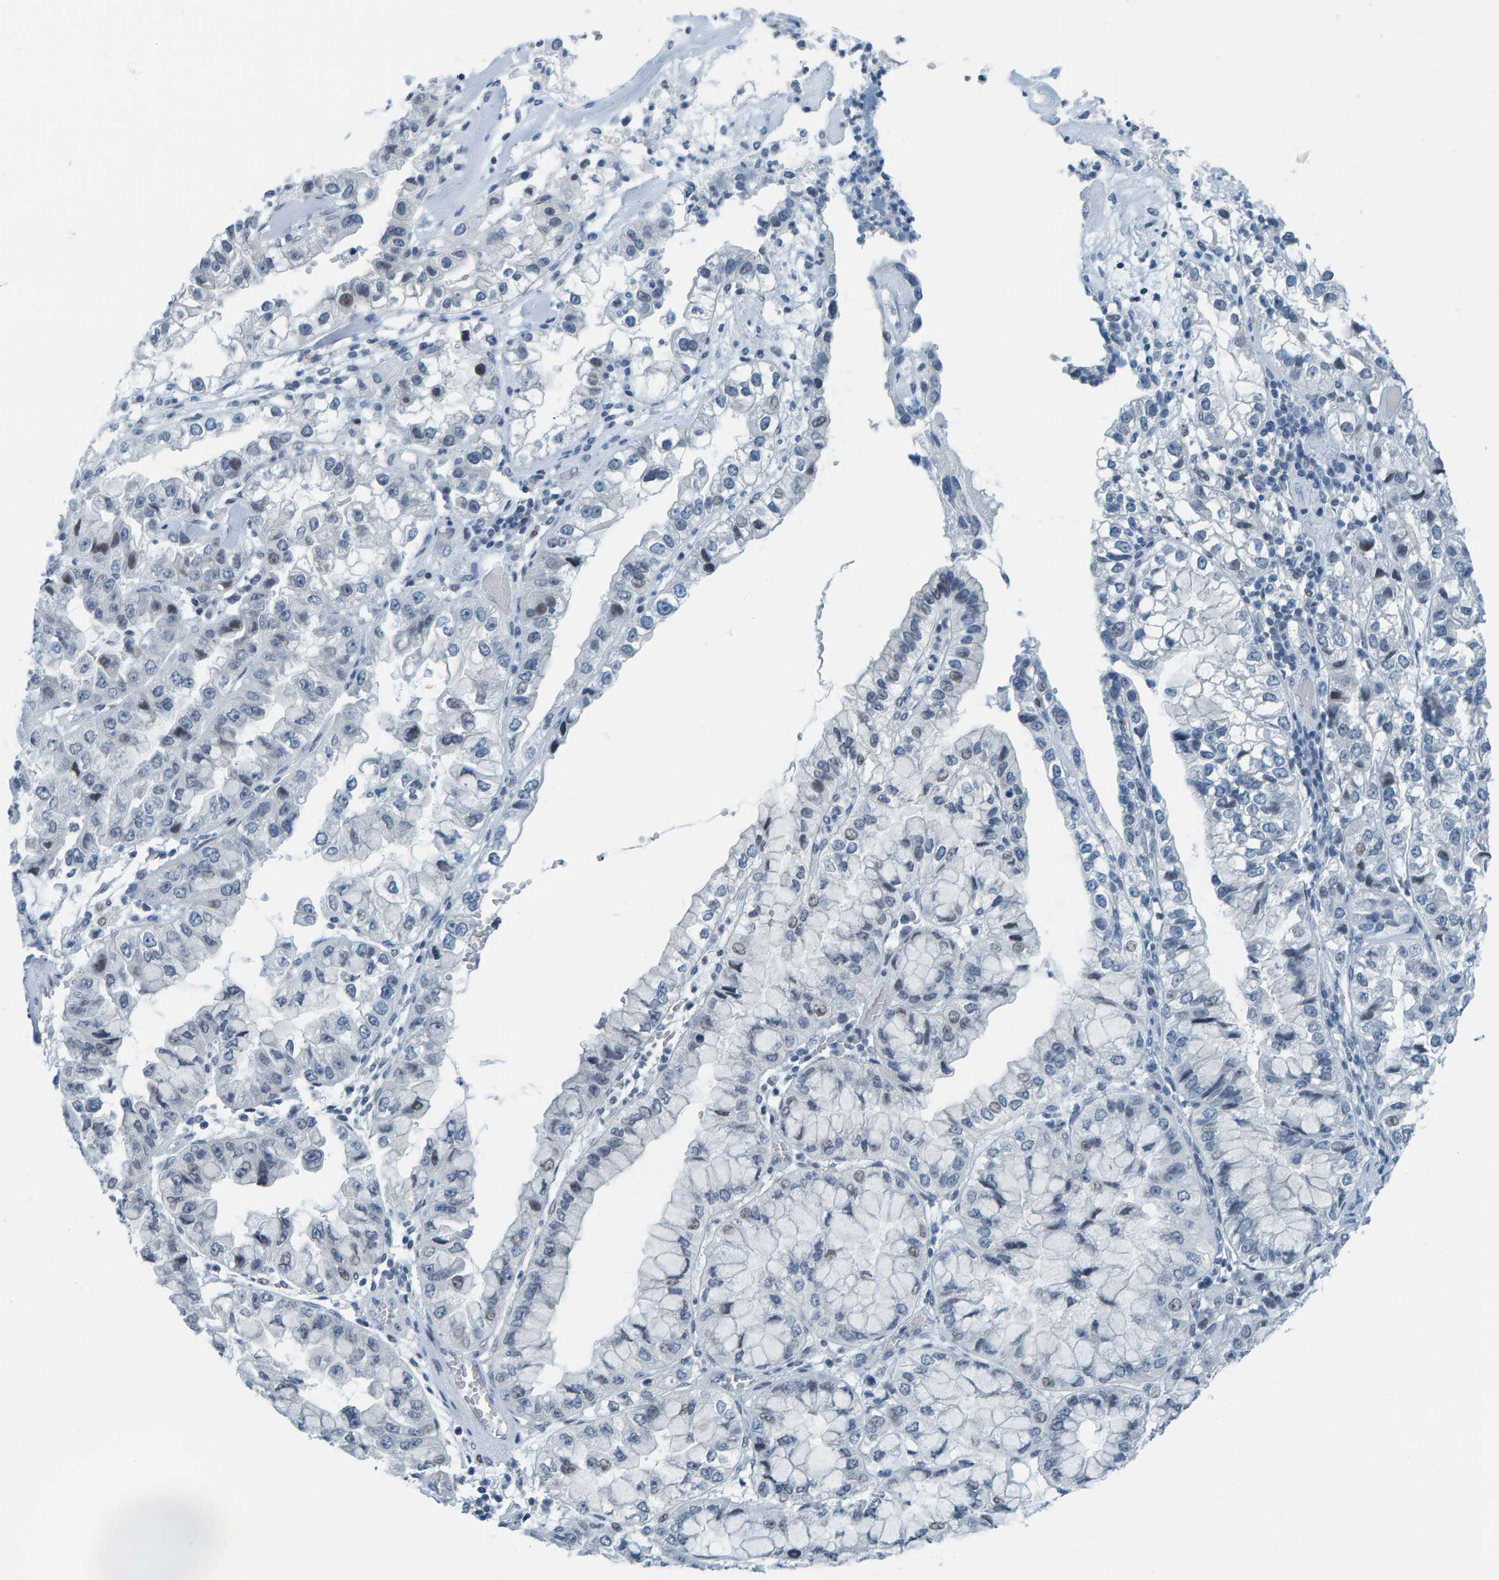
{"staining": {"intensity": "weak", "quantity": "<25%", "location": "nuclear"}, "tissue": "liver cancer", "cell_type": "Tumor cells", "image_type": "cancer", "snomed": [{"axis": "morphology", "description": "Cholangiocarcinoma"}, {"axis": "topography", "description": "Liver"}], "caption": "This is an immunohistochemistry photomicrograph of liver cholangiocarcinoma. There is no staining in tumor cells.", "gene": "CNP", "patient": {"sex": "female", "age": 79}}